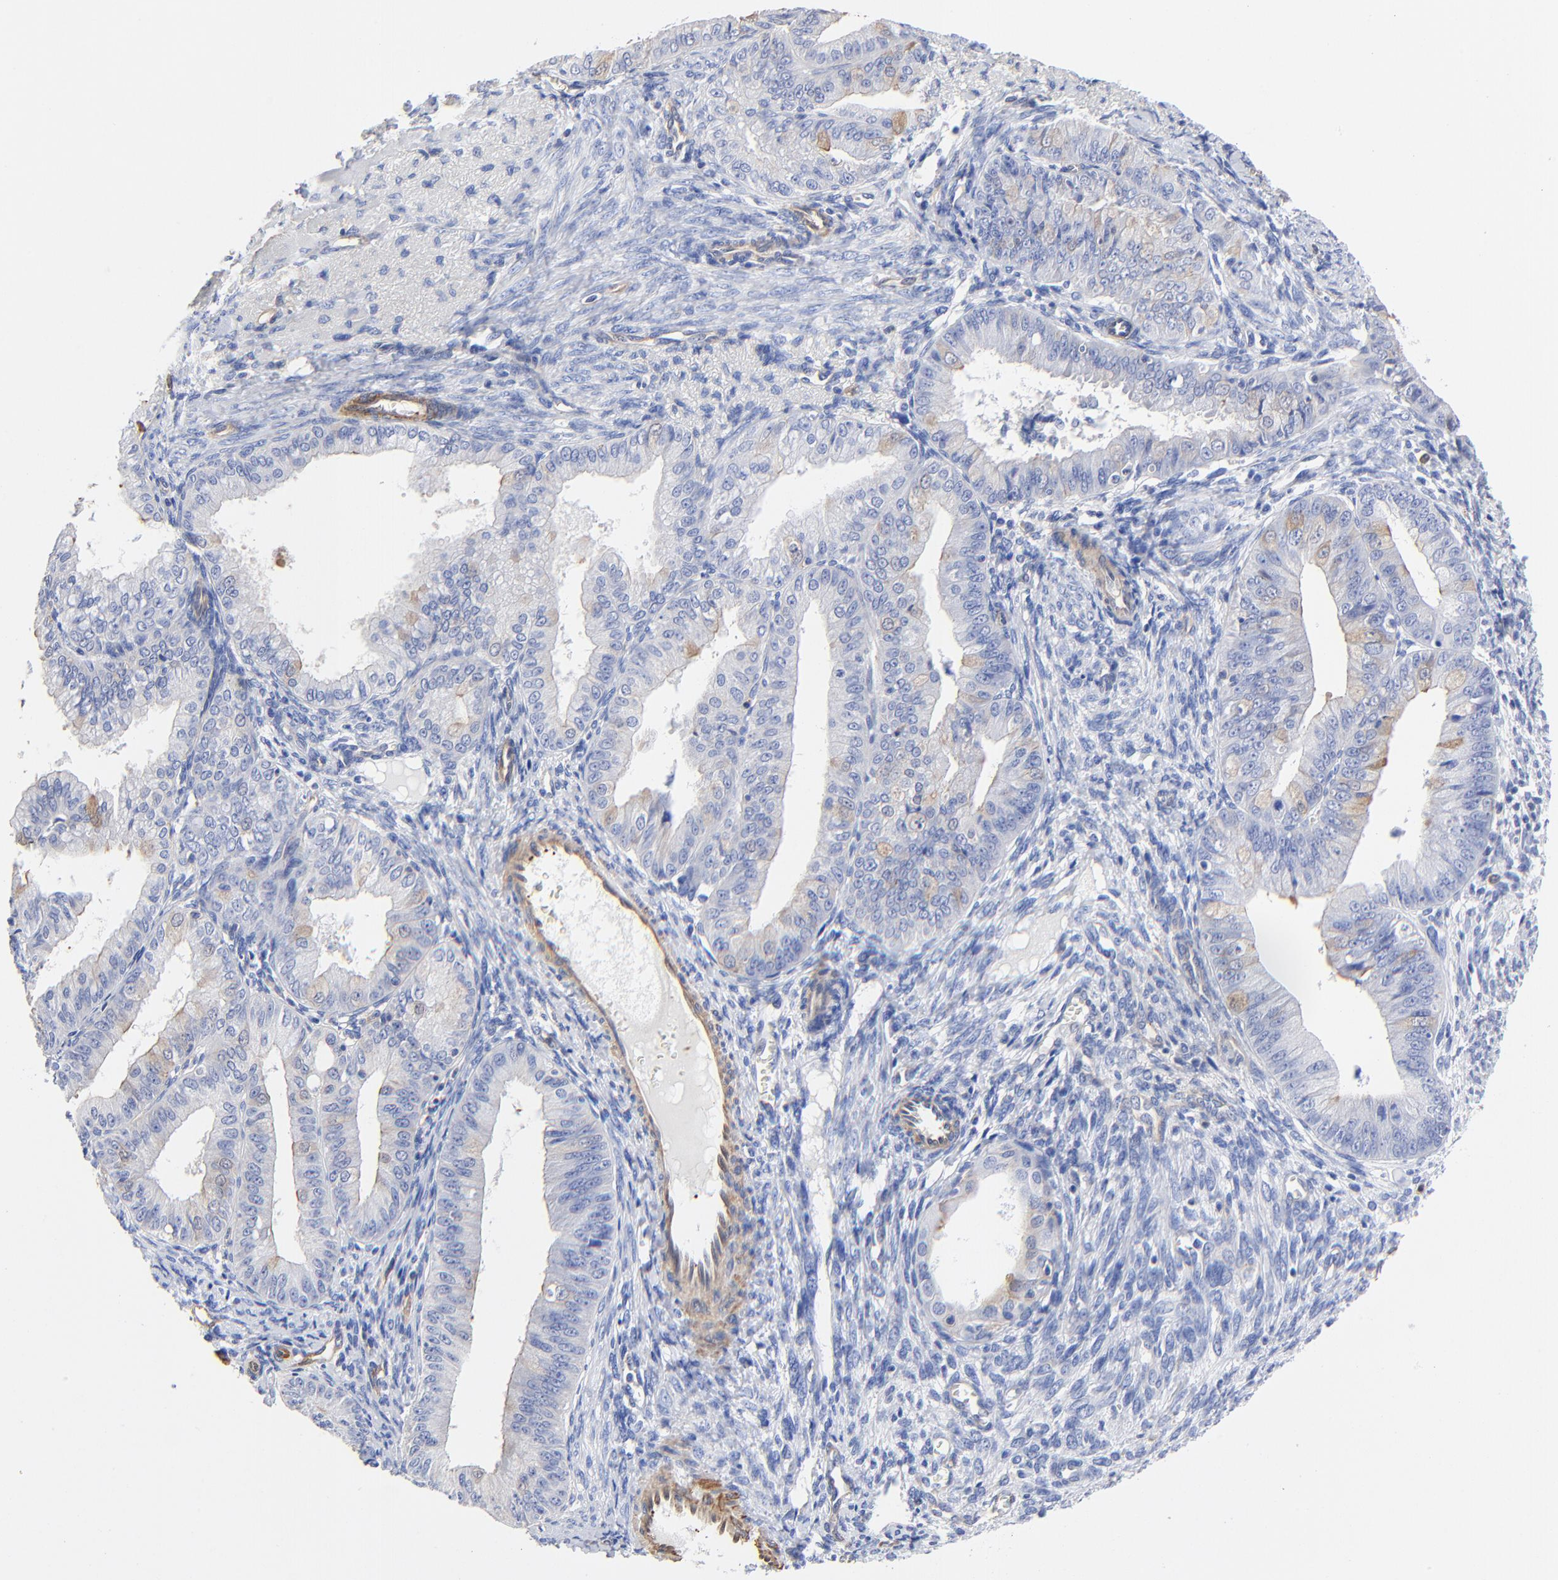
{"staining": {"intensity": "negative", "quantity": "none", "location": "none"}, "tissue": "endometrial cancer", "cell_type": "Tumor cells", "image_type": "cancer", "snomed": [{"axis": "morphology", "description": "Adenocarcinoma, NOS"}, {"axis": "topography", "description": "Endometrium"}], "caption": "There is no significant expression in tumor cells of endometrial cancer.", "gene": "TAGLN2", "patient": {"sex": "female", "age": 76}}